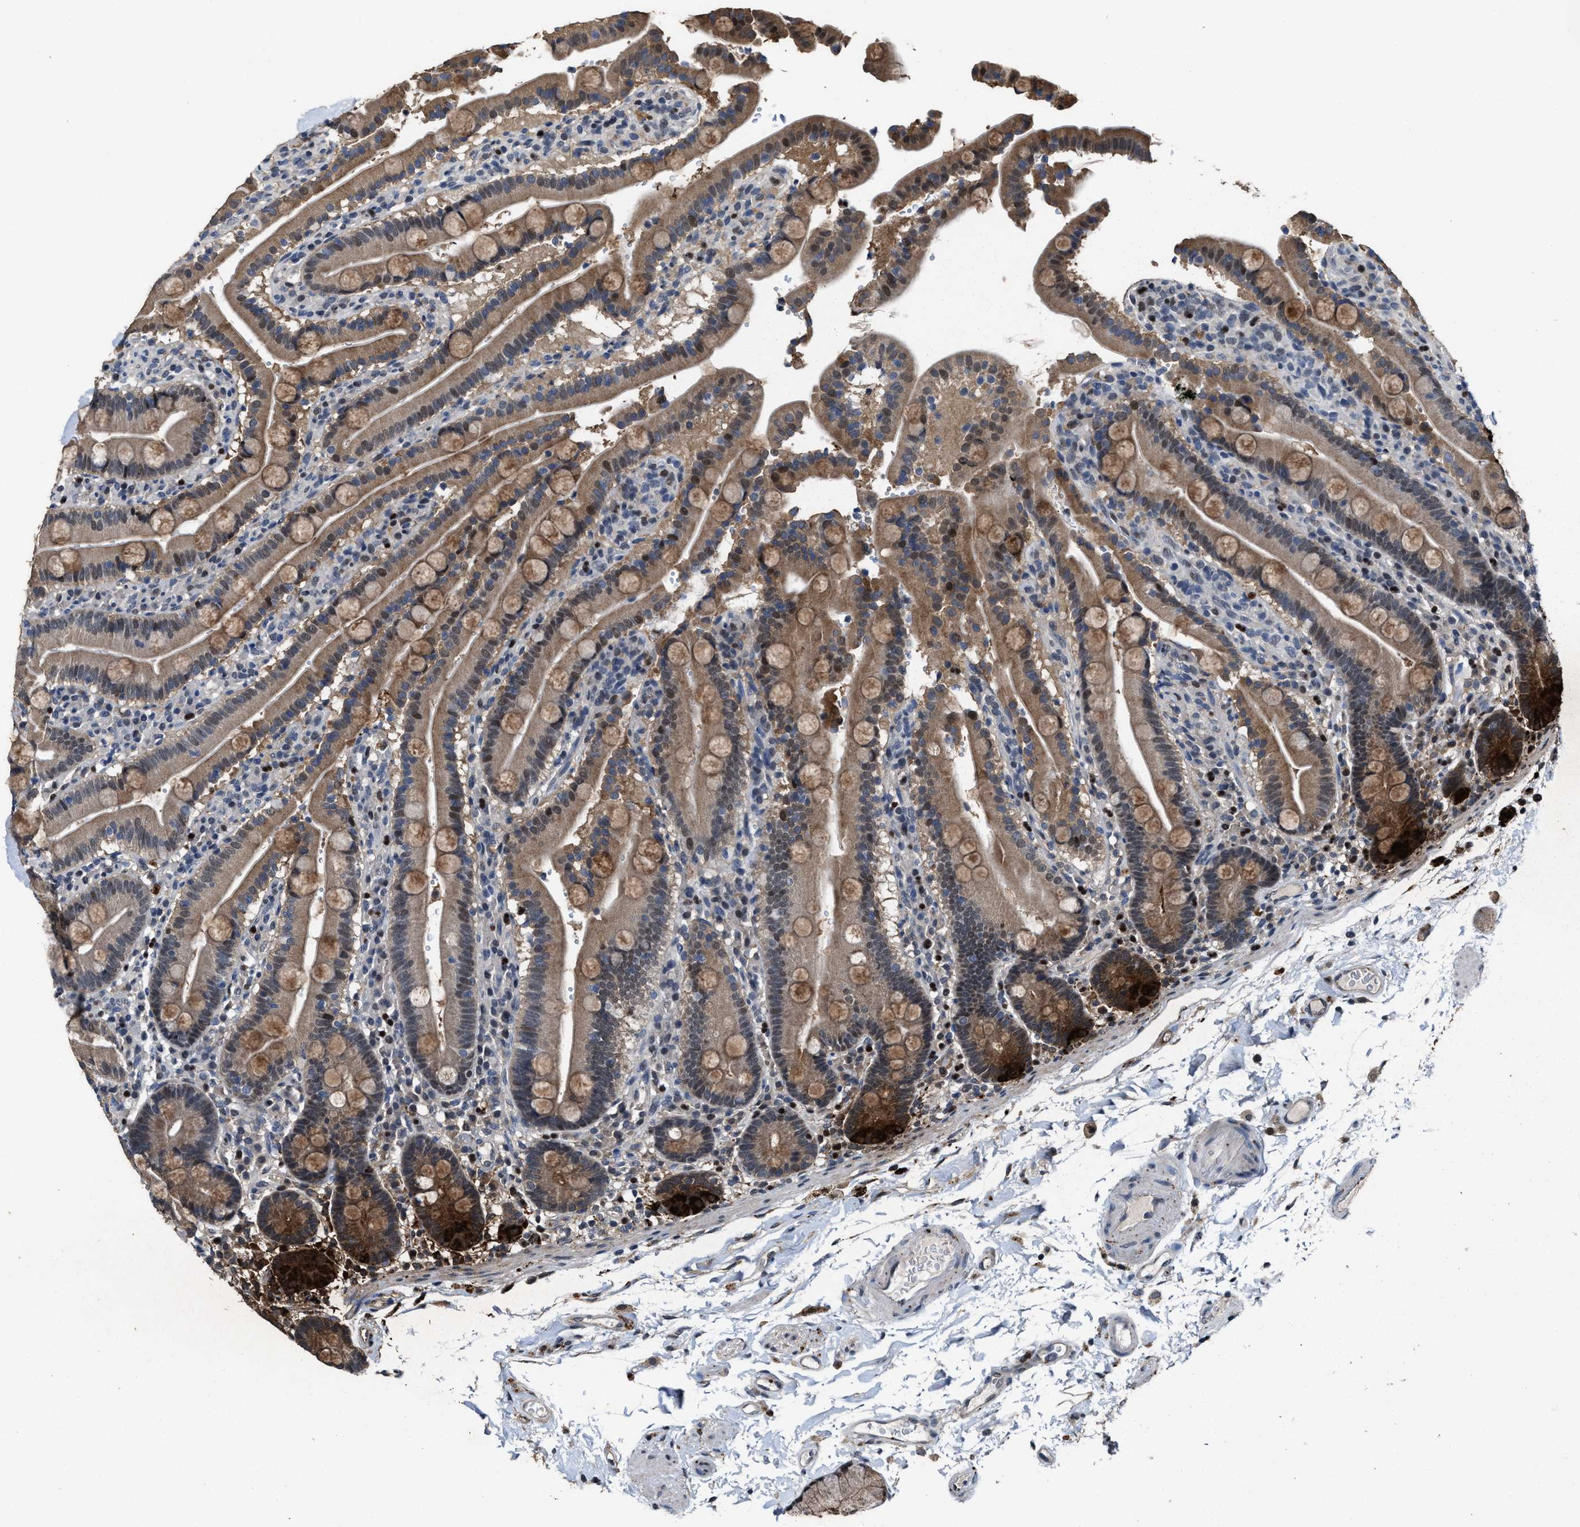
{"staining": {"intensity": "strong", "quantity": "<25%", "location": "cytoplasmic/membranous,nuclear"}, "tissue": "duodenum", "cell_type": "Glandular cells", "image_type": "normal", "snomed": [{"axis": "morphology", "description": "Normal tissue, NOS"}, {"axis": "topography", "description": "Small intestine, NOS"}], "caption": "Duodenum stained for a protein (brown) exhibits strong cytoplasmic/membranous,nuclear positive staining in about <25% of glandular cells.", "gene": "ZNF20", "patient": {"sex": "female", "age": 71}}